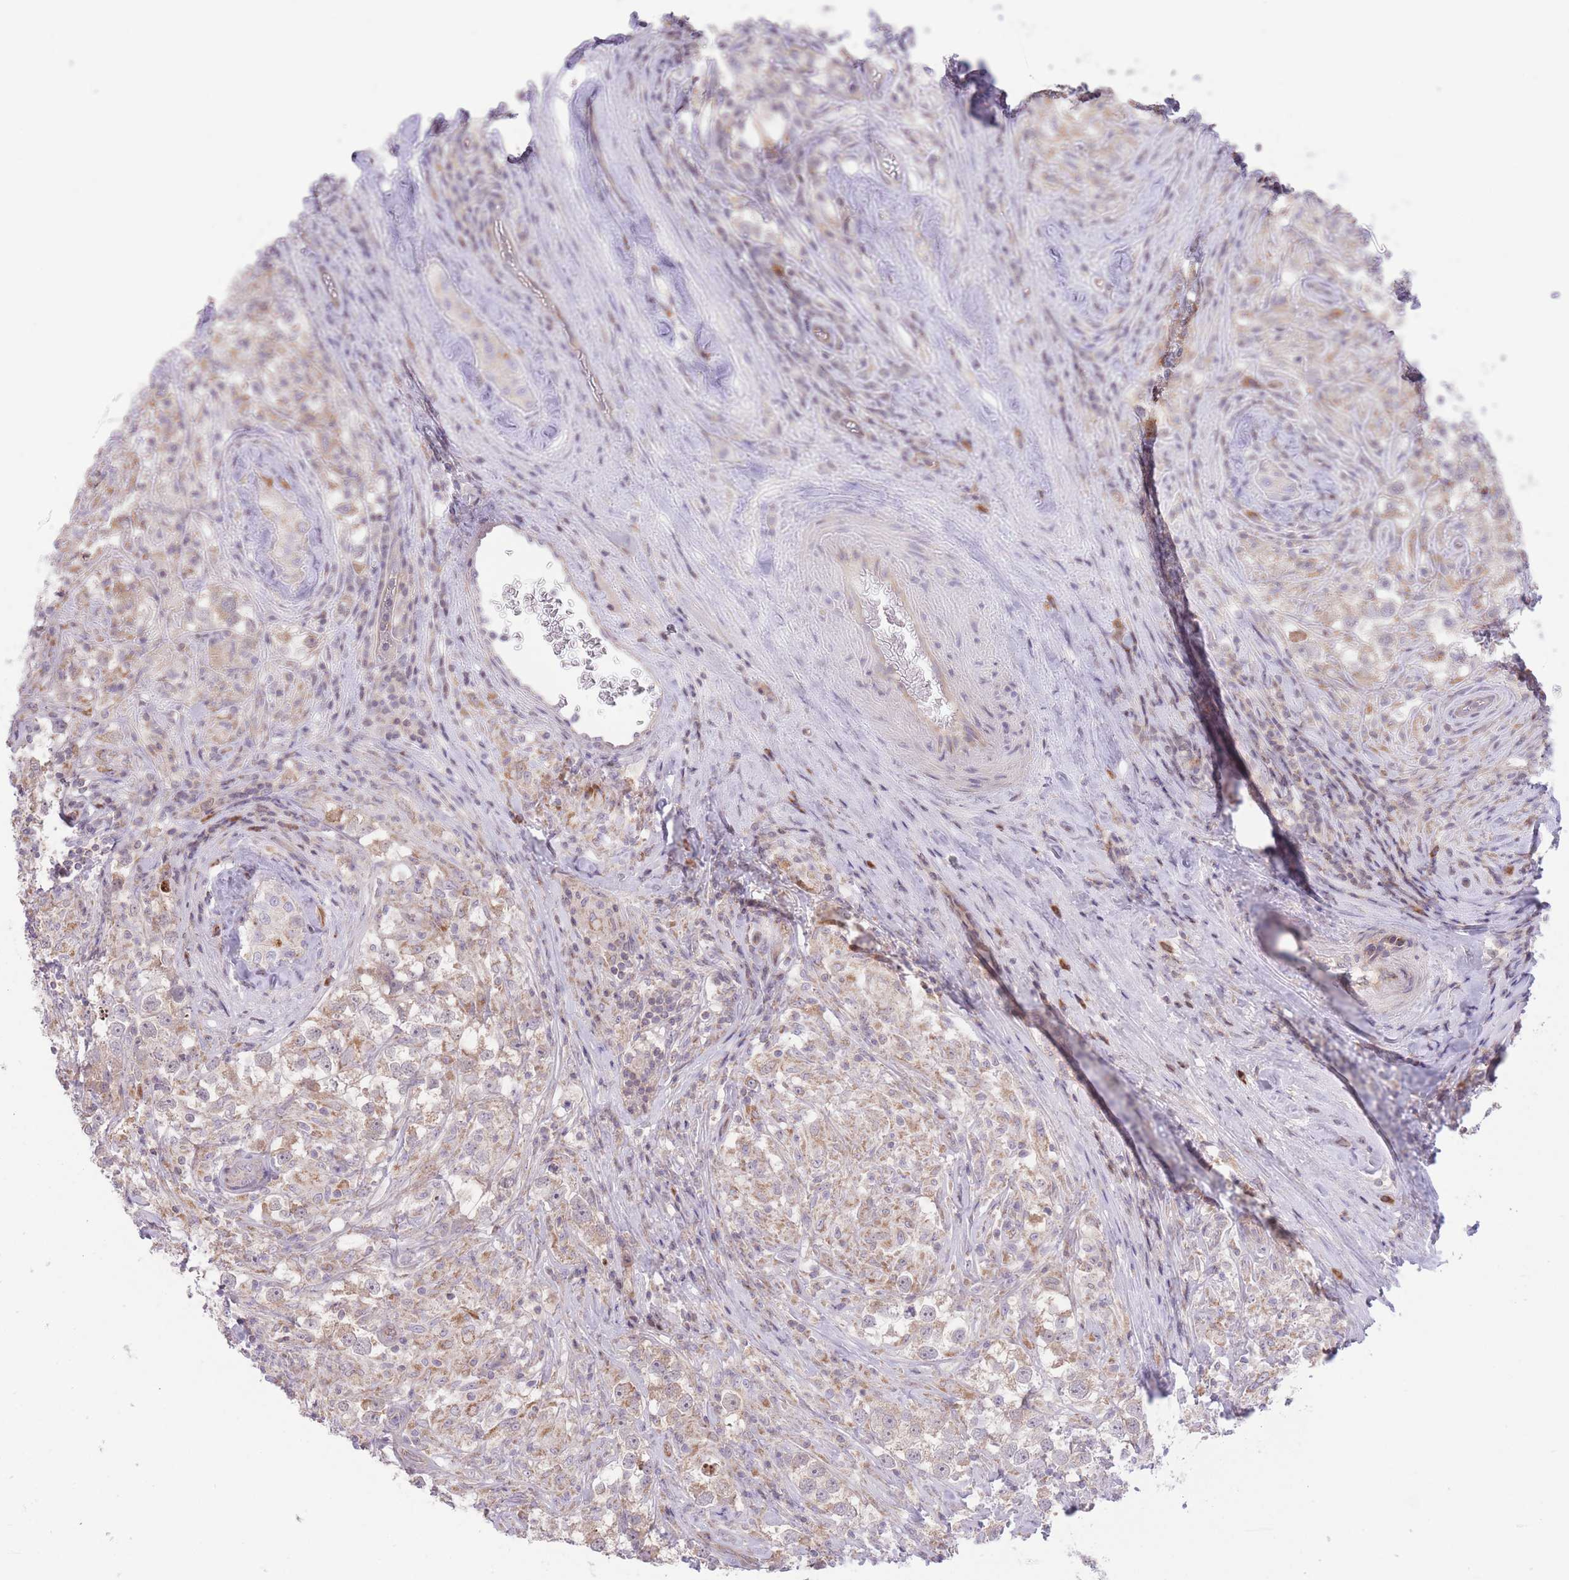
{"staining": {"intensity": "weak", "quantity": ">75%", "location": "cytoplasmic/membranous"}, "tissue": "testis cancer", "cell_type": "Tumor cells", "image_type": "cancer", "snomed": [{"axis": "morphology", "description": "Seminoma, NOS"}, {"axis": "topography", "description": "Testis"}], "caption": "Immunohistochemical staining of testis cancer (seminoma) shows low levels of weak cytoplasmic/membranous staining in approximately >75% of tumor cells.", "gene": "BOLA2B", "patient": {"sex": "male", "age": 46}}